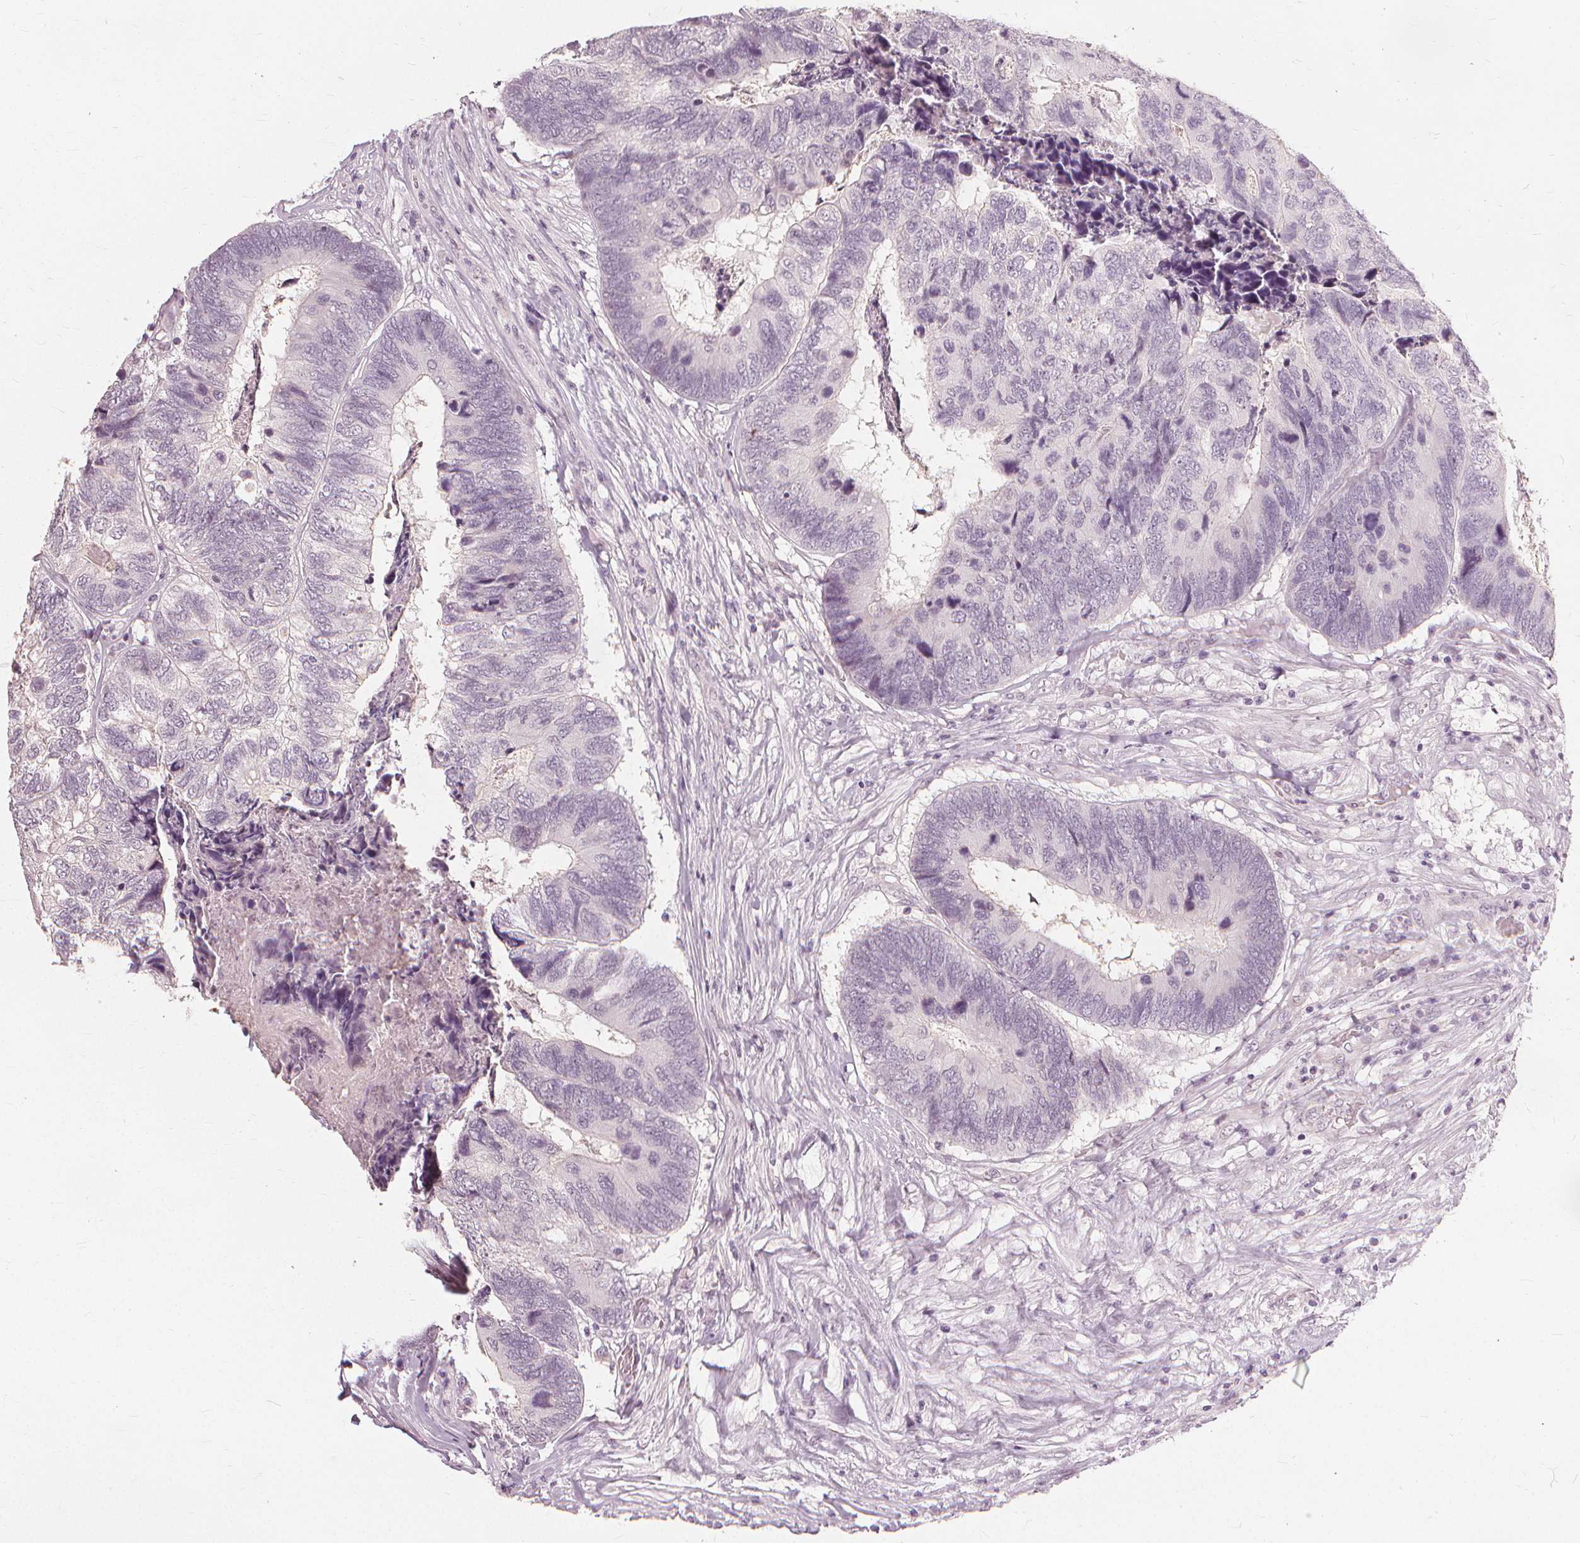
{"staining": {"intensity": "negative", "quantity": "none", "location": "none"}, "tissue": "colorectal cancer", "cell_type": "Tumor cells", "image_type": "cancer", "snomed": [{"axis": "morphology", "description": "Adenocarcinoma, NOS"}, {"axis": "topography", "description": "Colon"}], "caption": "Tumor cells are negative for protein expression in human adenocarcinoma (colorectal). (Stains: DAB immunohistochemistry with hematoxylin counter stain, Microscopy: brightfield microscopy at high magnification).", "gene": "SFTPD", "patient": {"sex": "female", "age": 67}}